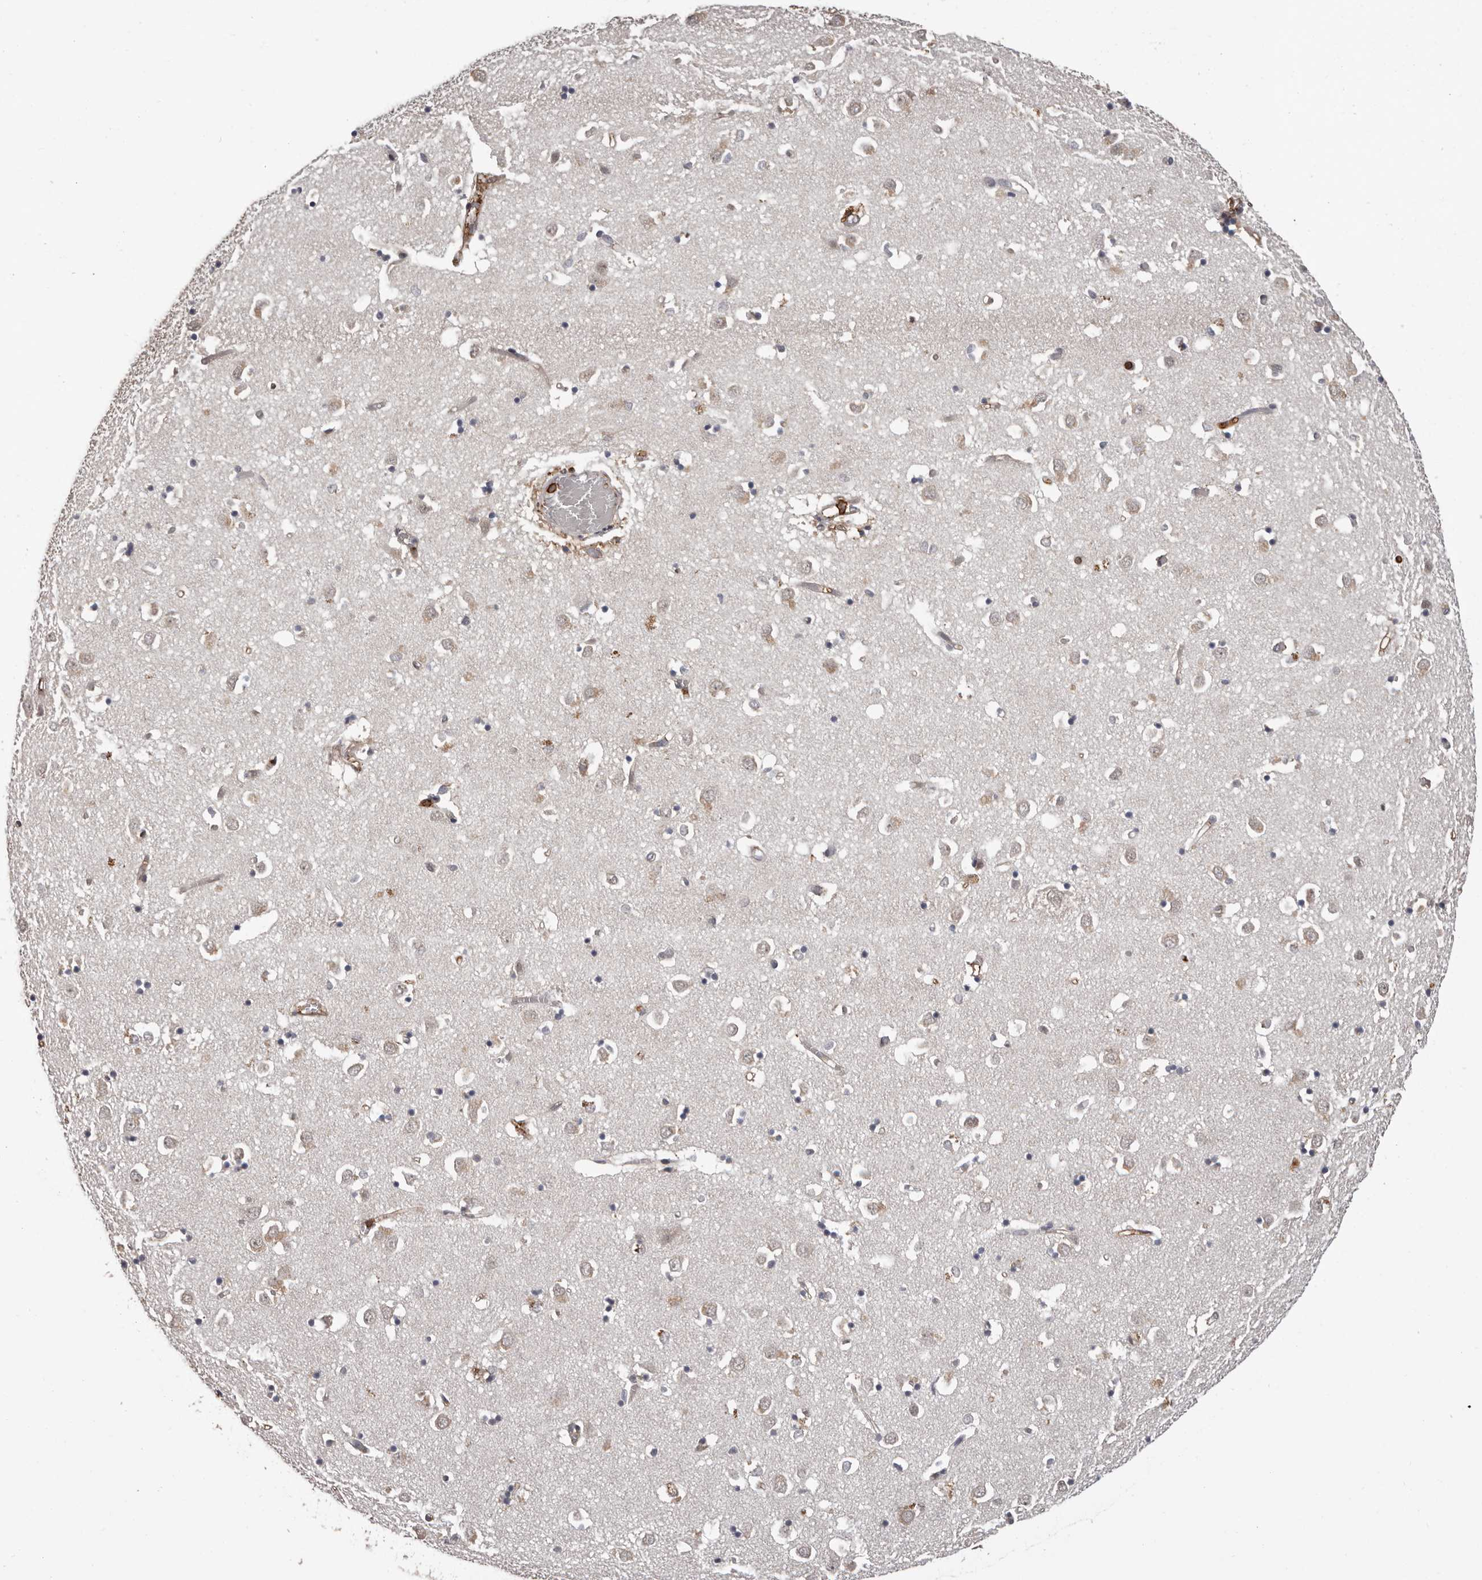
{"staining": {"intensity": "weak", "quantity": "<25%", "location": "cytoplasmic/membranous"}, "tissue": "caudate", "cell_type": "Glial cells", "image_type": "normal", "snomed": [{"axis": "morphology", "description": "Normal tissue, NOS"}, {"axis": "topography", "description": "Lateral ventricle wall"}], "caption": "IHC micrograph of normal human caudate stained for a protein (brown), which reveals no expression in glial cells.", "gene": "PRR12", "patient": {"sex": "male", "age": 70}}